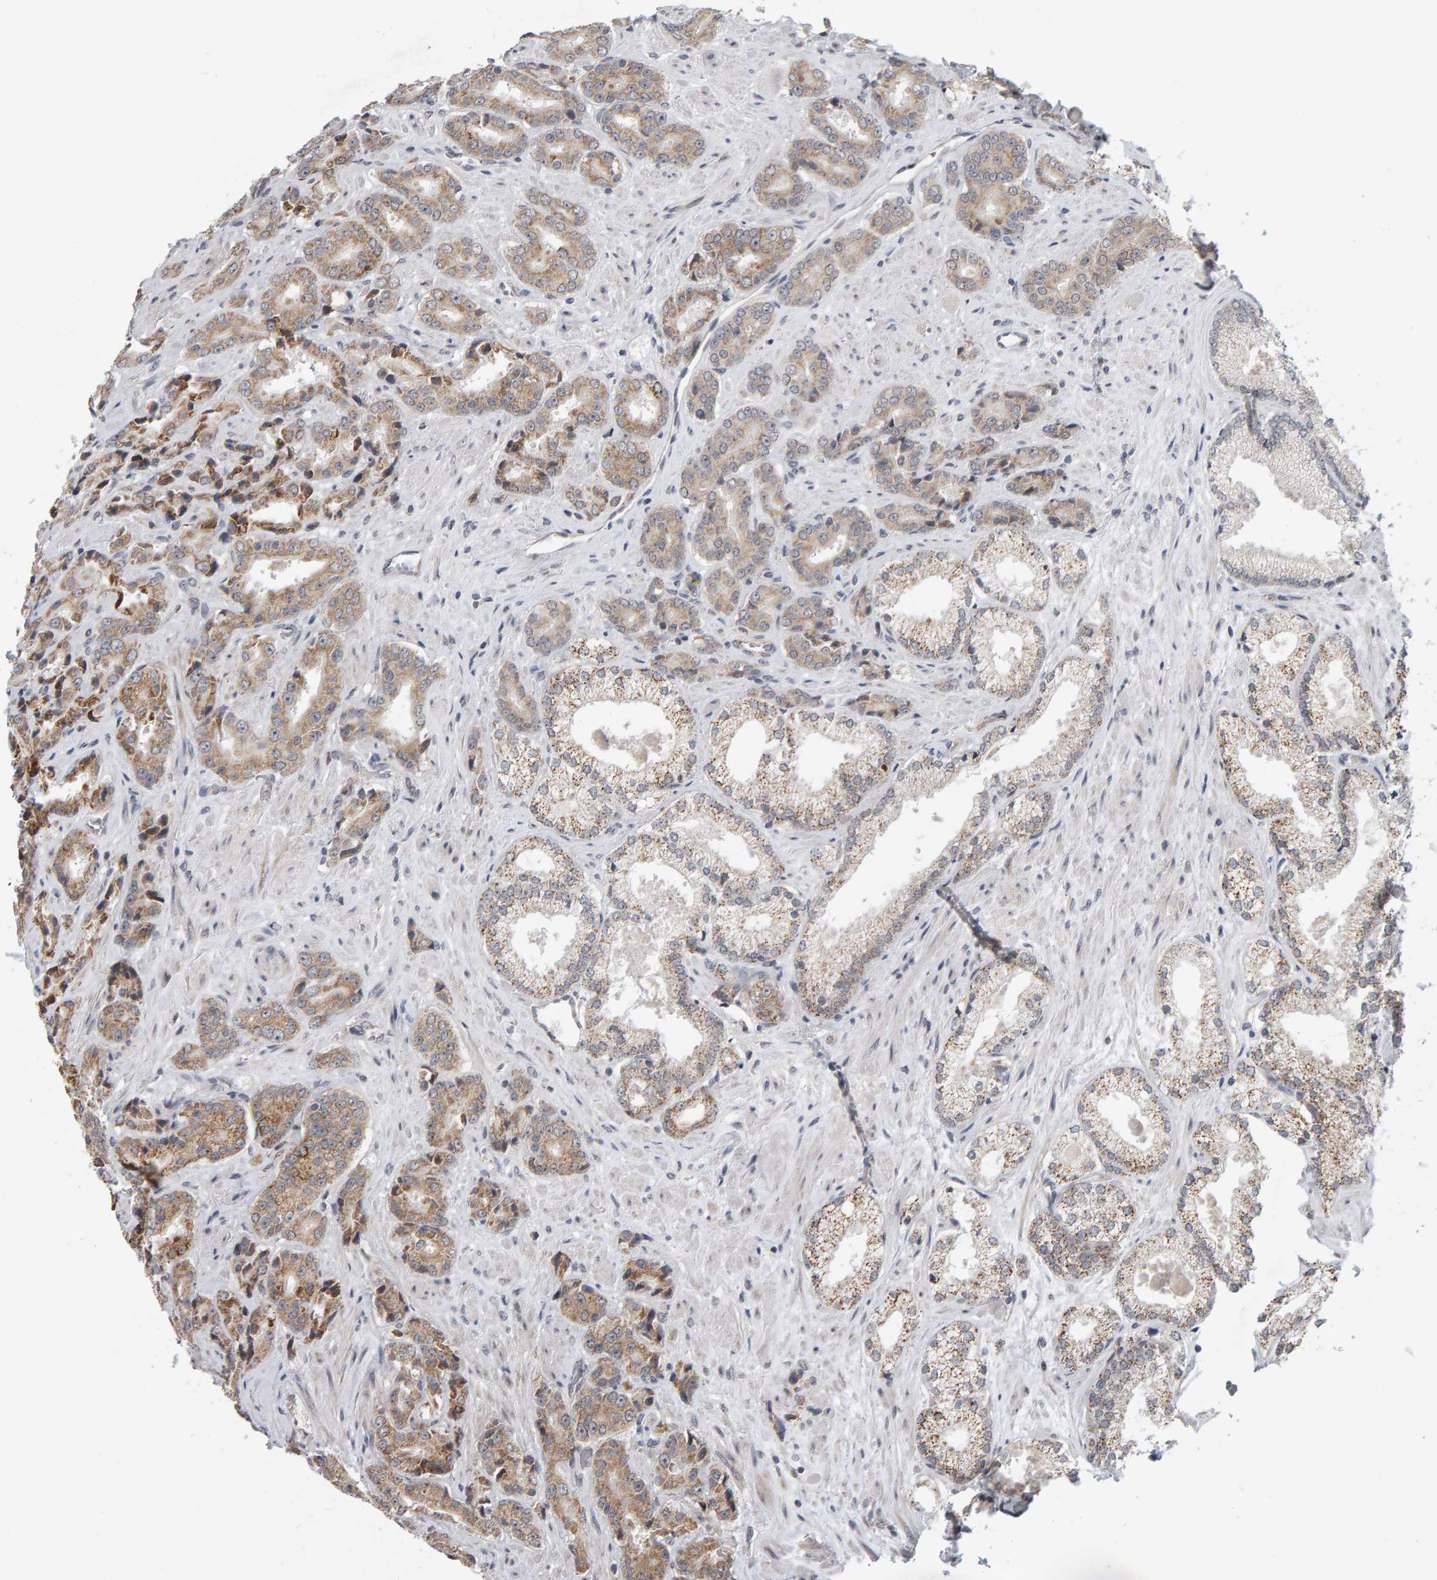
{"staining": {"intensity": "moderate", "quantity": ">75%", "location": "cytoplasmic/membranous"}, "tissue": "prostate cancer", "cell_type": "Tumor cells", "image_type": "cancer", "snomed": [{"axis": "morphology", "description": "Adenocarcinoma, High grade"}, {"axis": "topography", "description": "Prostate"}], "caption": "Protein staining demonstrates moderate cytoplasmic/membranous expression in about >75% of tumor cells in prostate cancer (high-grade adenocarcinoma).", "gene": "DAP3", "patient": {"sex": "male", "age": 71}}